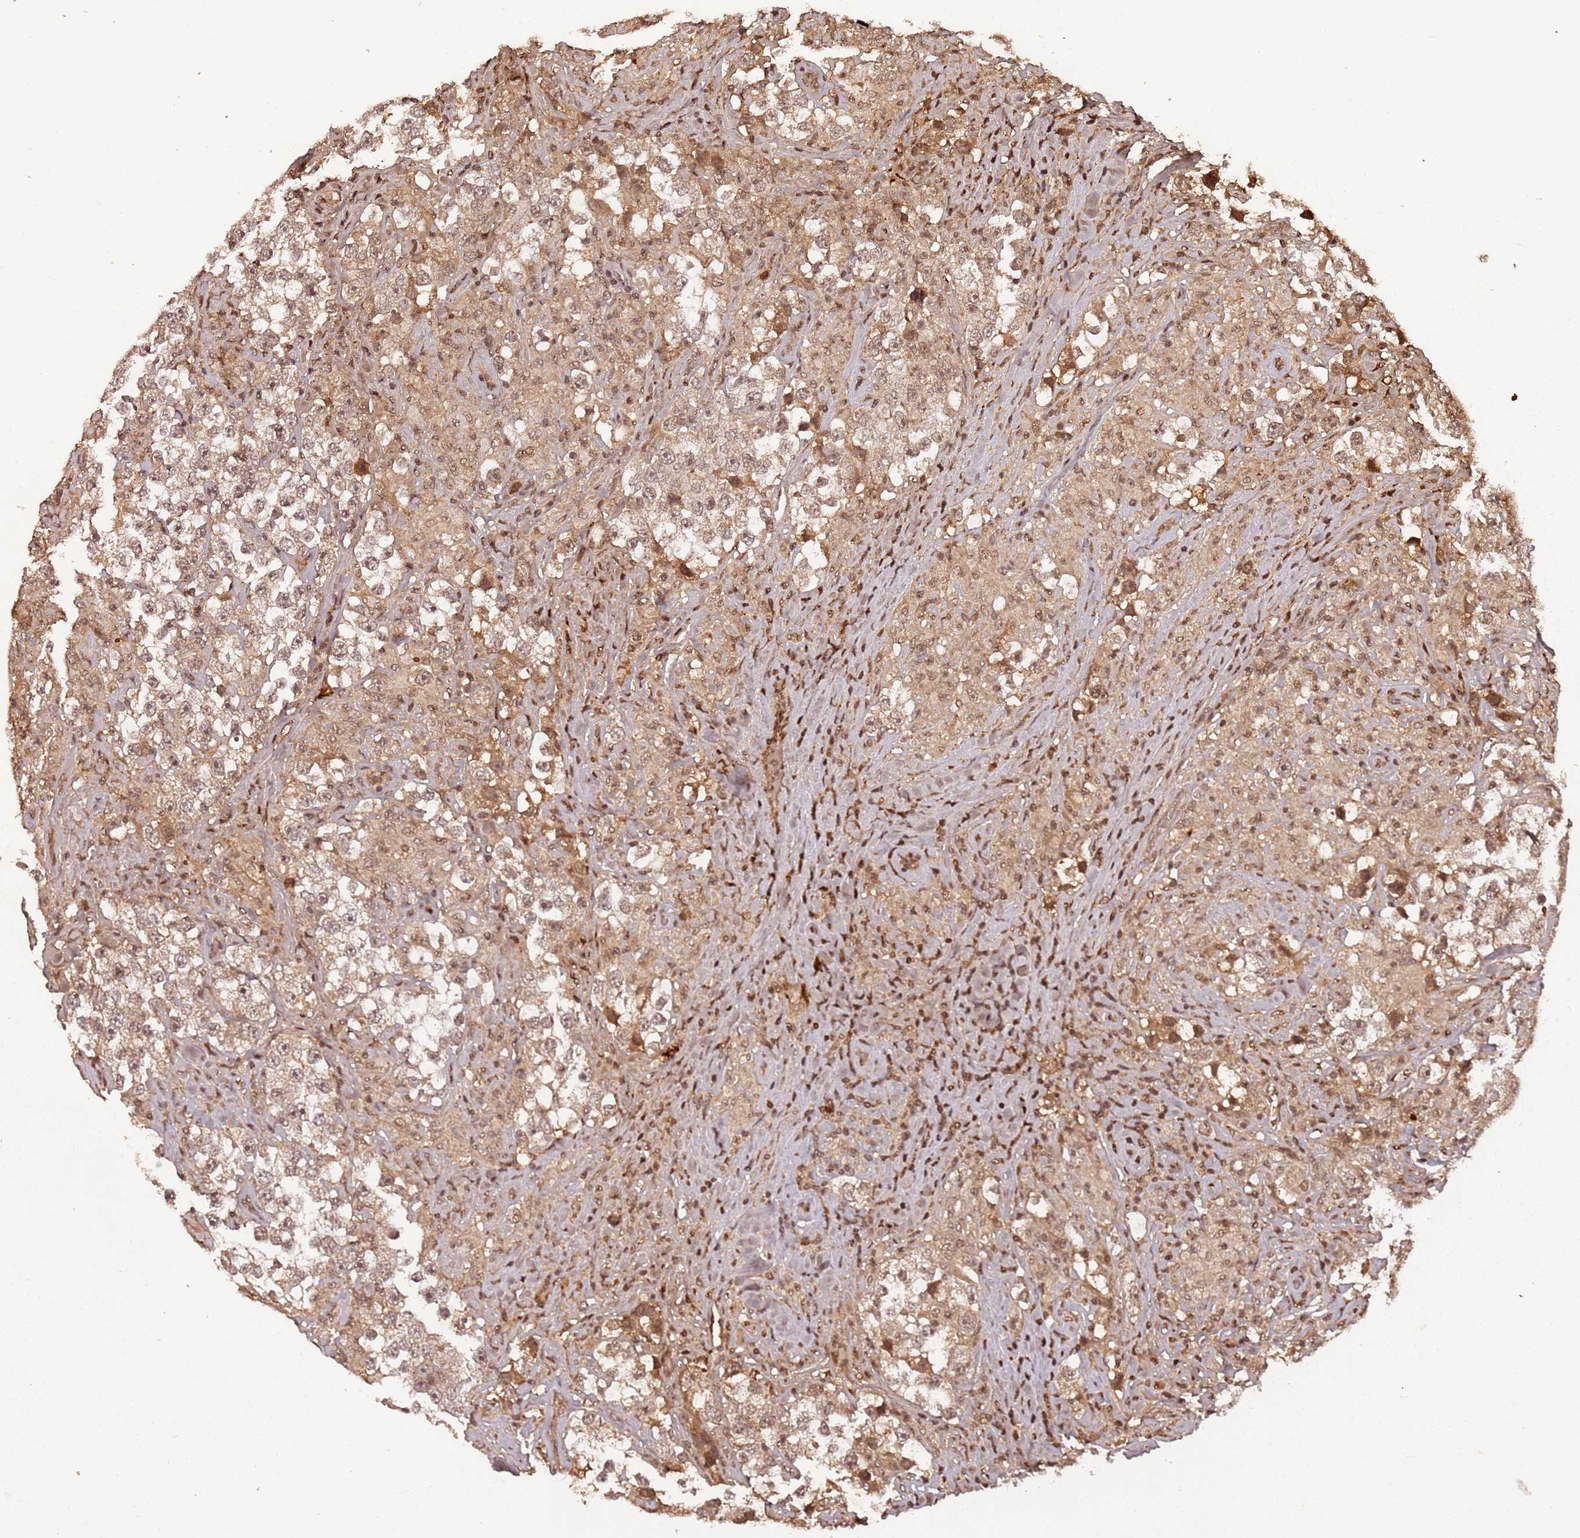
{"staining": {"intensity": "moderate", "quantity": ">75%", "location": "cytoplasmic/membranous,nuclear"}, "tissue": "testis cancer", "cell_type": "Tumor cells", "image_type": "cancer", "snomed": [{"axis": "morphology", "description": "Seminoma, NOS"}, {"axis": "topography", "description": "Testis"}], "caption": "This photomicrograph demonstrates immunohistochemistry staining of testis cancer (seminoma), with medium moderate cytoplasmic/membranous and nuclear positivity in about >75% of tumor cells.", "gene": "COL1A2", "patient": {"sex": "male", "age": 46}}